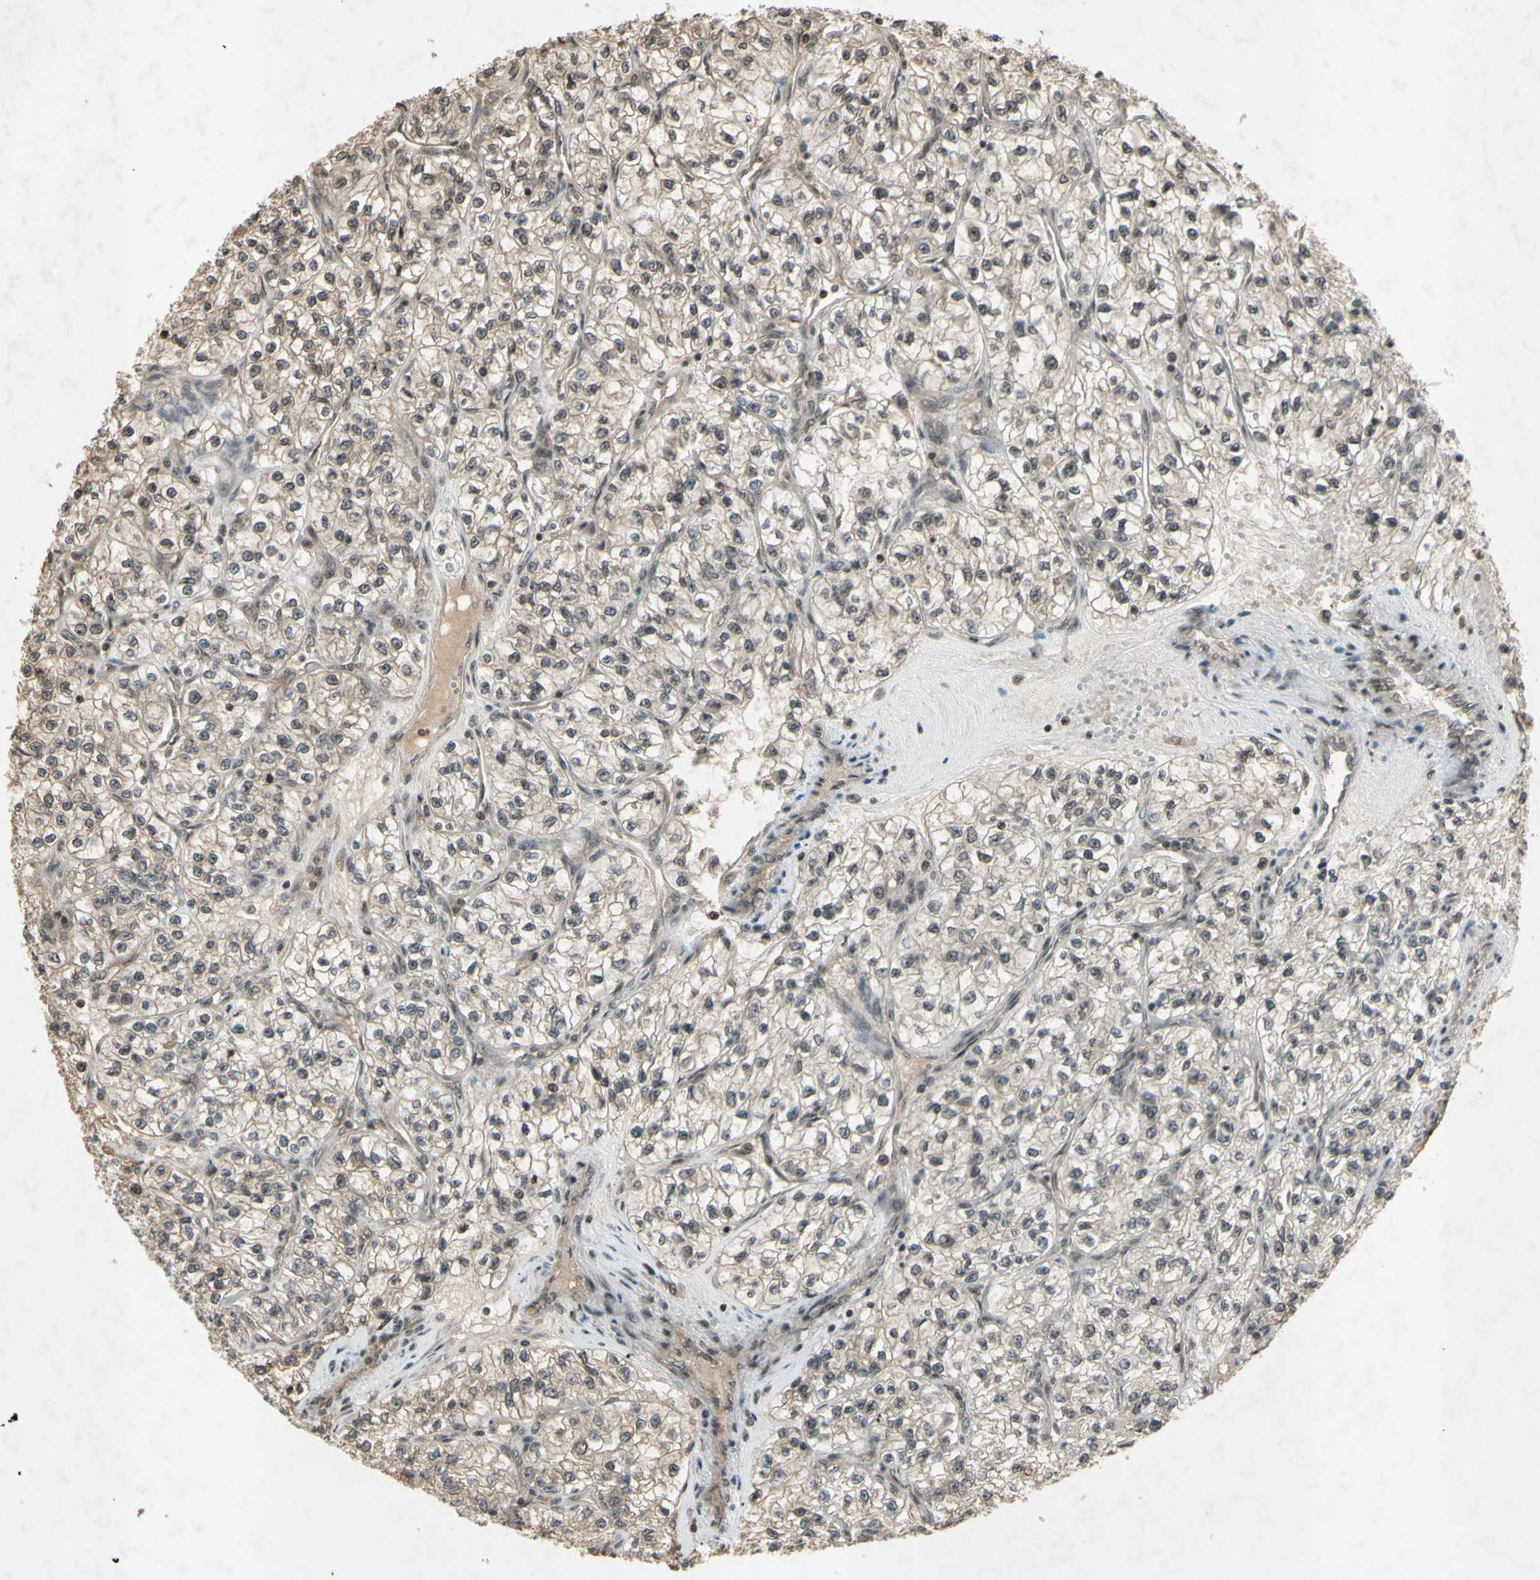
{"staining": {"intensity": "negative", "quantity": "none", "location": "none"}, "tissue": "renal cancer", "cell_type": "Tumor cells", "image_type": "cancer", "snomed": [{"axis": "morphology", "description": "Adenocarcinoma, NOS"}, {"axis": "topography", "description": "Kidney"}], "caption": "The immunohistochemistry histopathology image has no significant positivity in tumor cells of renal cancer tissue.", "gene": "SNW1", "patient": {"sex": "female", "age": 57}}